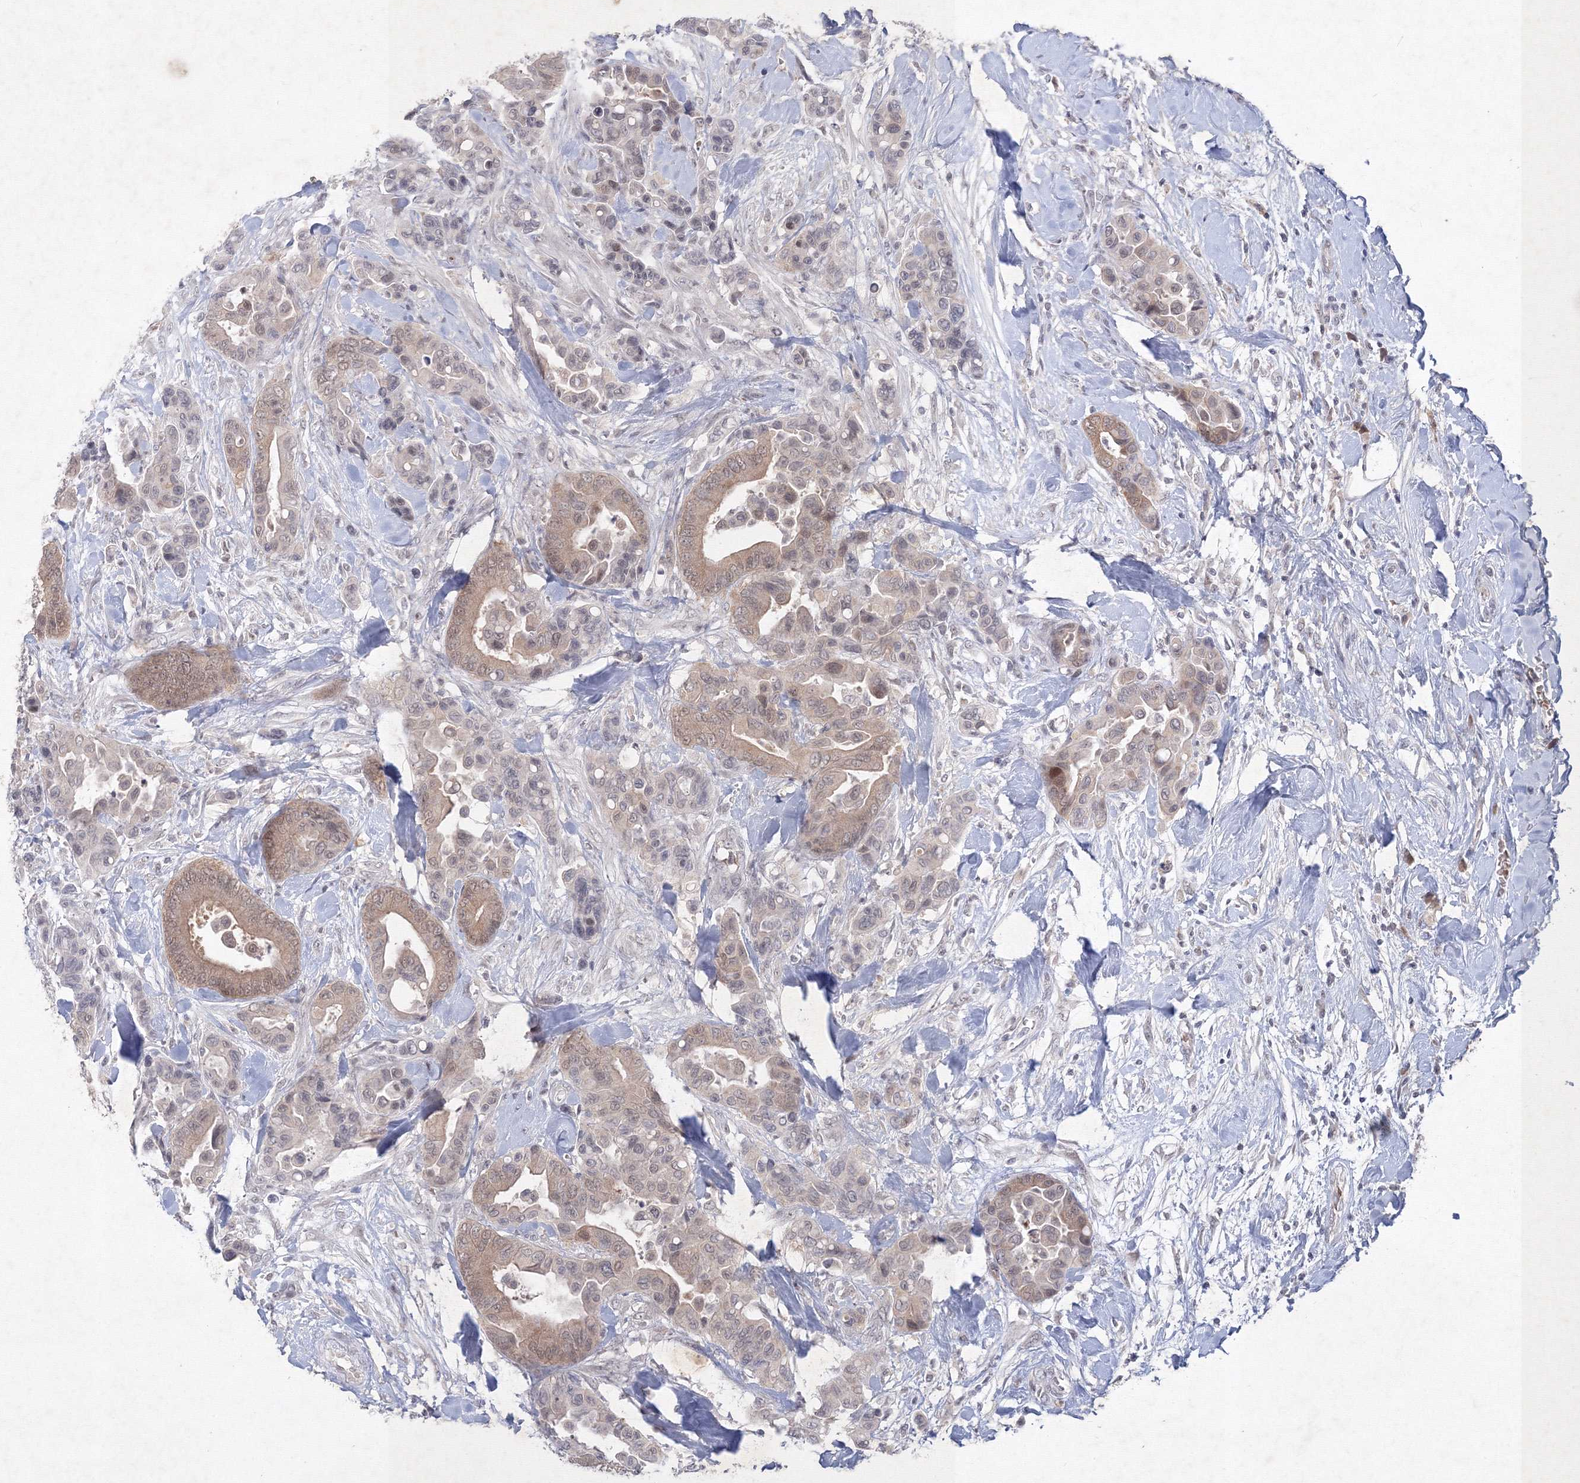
{"staining": {"intensity": "weak", "quantity": ">75%", "location": "cytoplasmic/membranous,nuclear"}, "tissue": "colorectal cancer", "cell_type": "Tumor cells", "image_type": "cancer", "snomed": [{"axis": "morphology", "description": "Normal tissue, NOS"}, {"axis": "morphology", "description": "Adenocarcinoma, NOS"}, {"axis": "topography", "description": "Colon"}], "caption": "Immunohistochemistry micrograph of neoplastic tissue: colorectal cancer stained using immunohistochemistry reveals low levels of weak protein expression localized specifically in the cytoplasmic/membranous and nuclear of tumor cells, appearing as a cytoplasmic/membranous and nuclear brown color.", "gene": "NXPE3", "patient": {"sex": "male", "age": 82}}